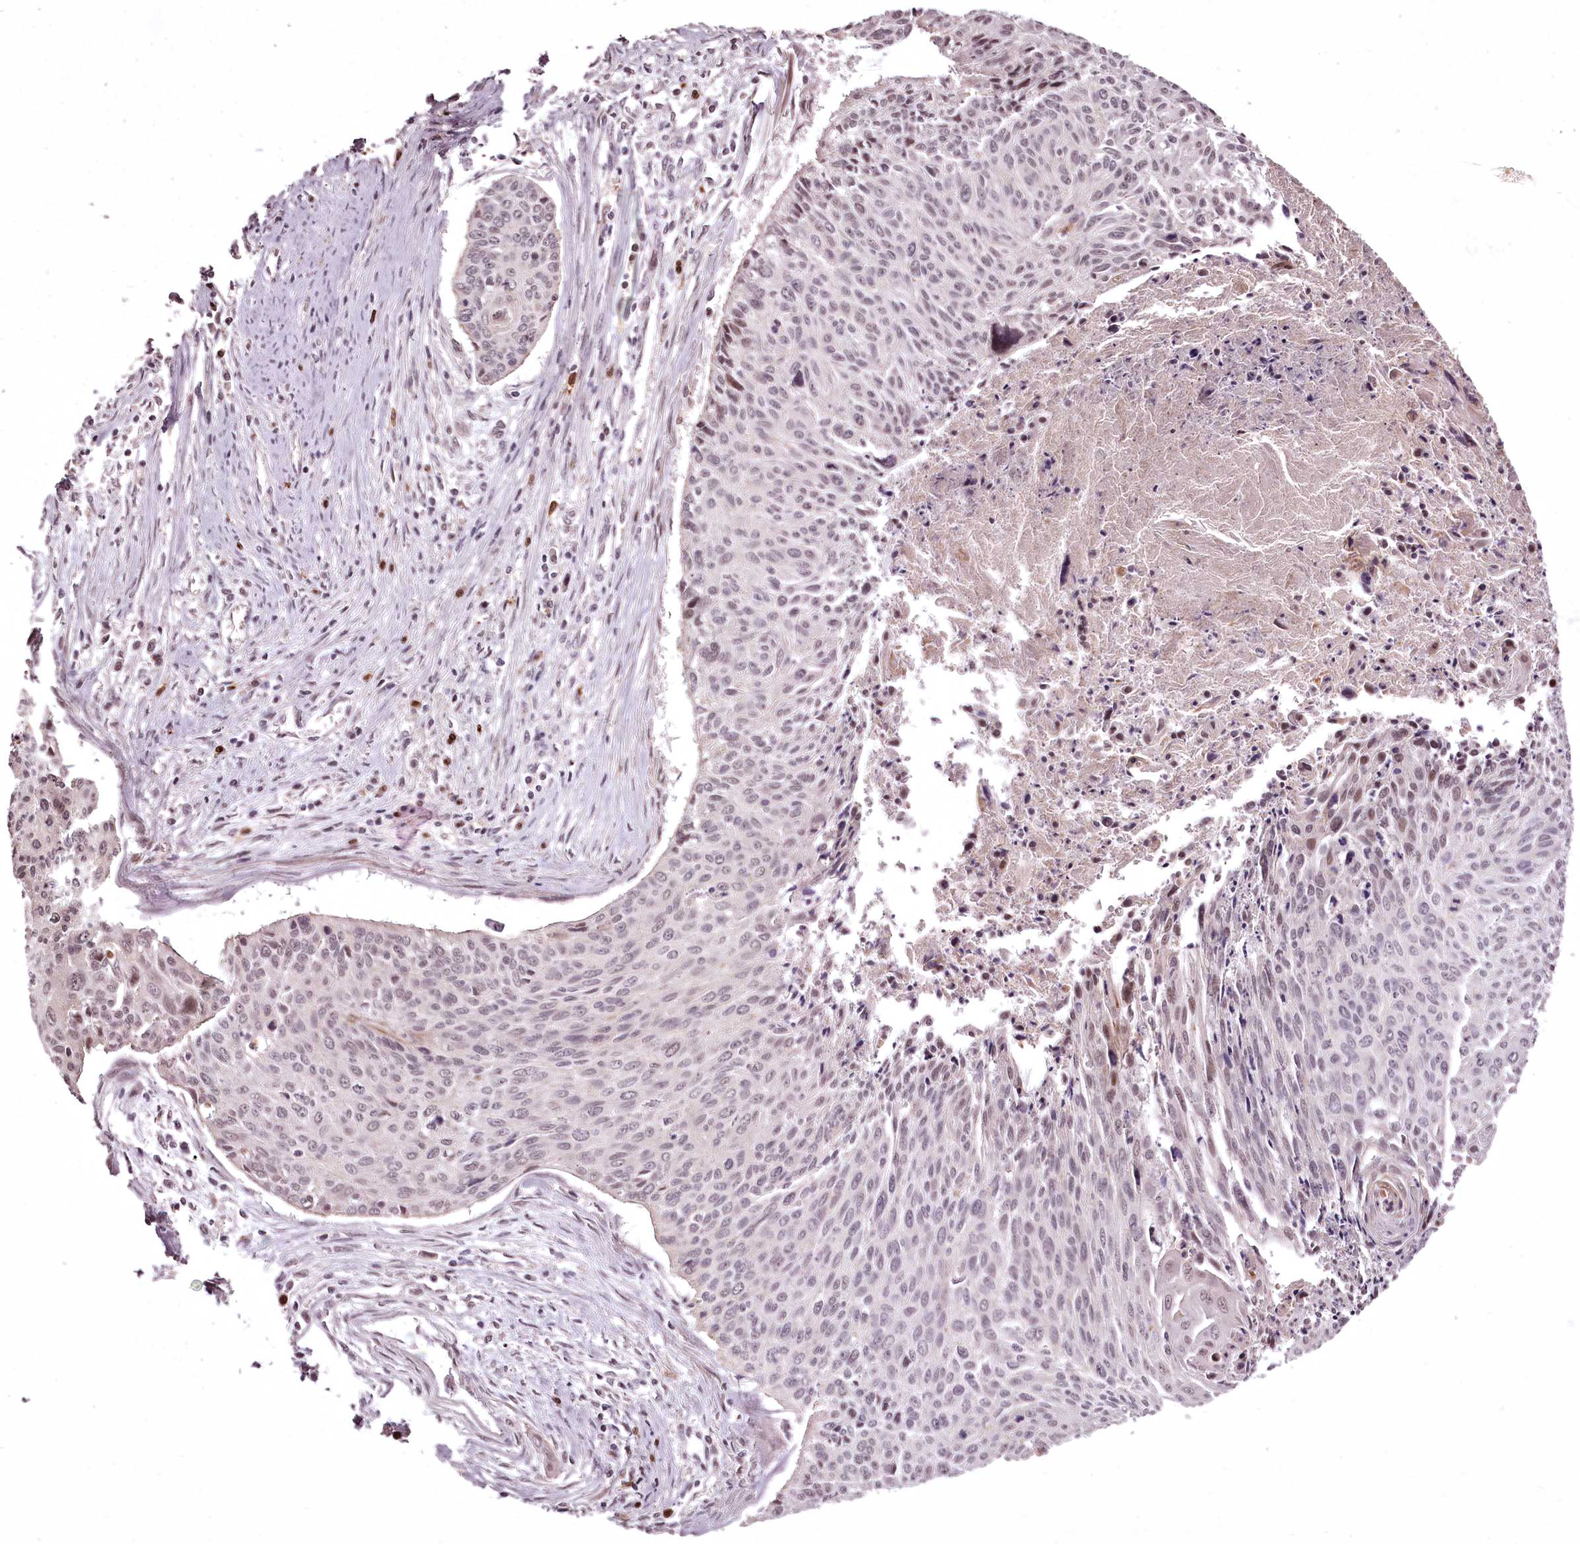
{"staining": {"intensity": "weak", "quantity": "25%-75%", "location": "nuclear"}, "tissue": "cervical cancer", "cell_type": "Tumor cells", "image_type": "cancer", "snomed": [{"axis": "morphology", "description": "Squamous cell carcinoma, NOS"}, {"axis": "topography", "description": "Cervix"}], "caption": "Human cervical cancer stained with a protein marker exhibits weak staining in tumor cells.", "gene": "ADRA1D", "patient": {"sex": "female", "age": 55}}